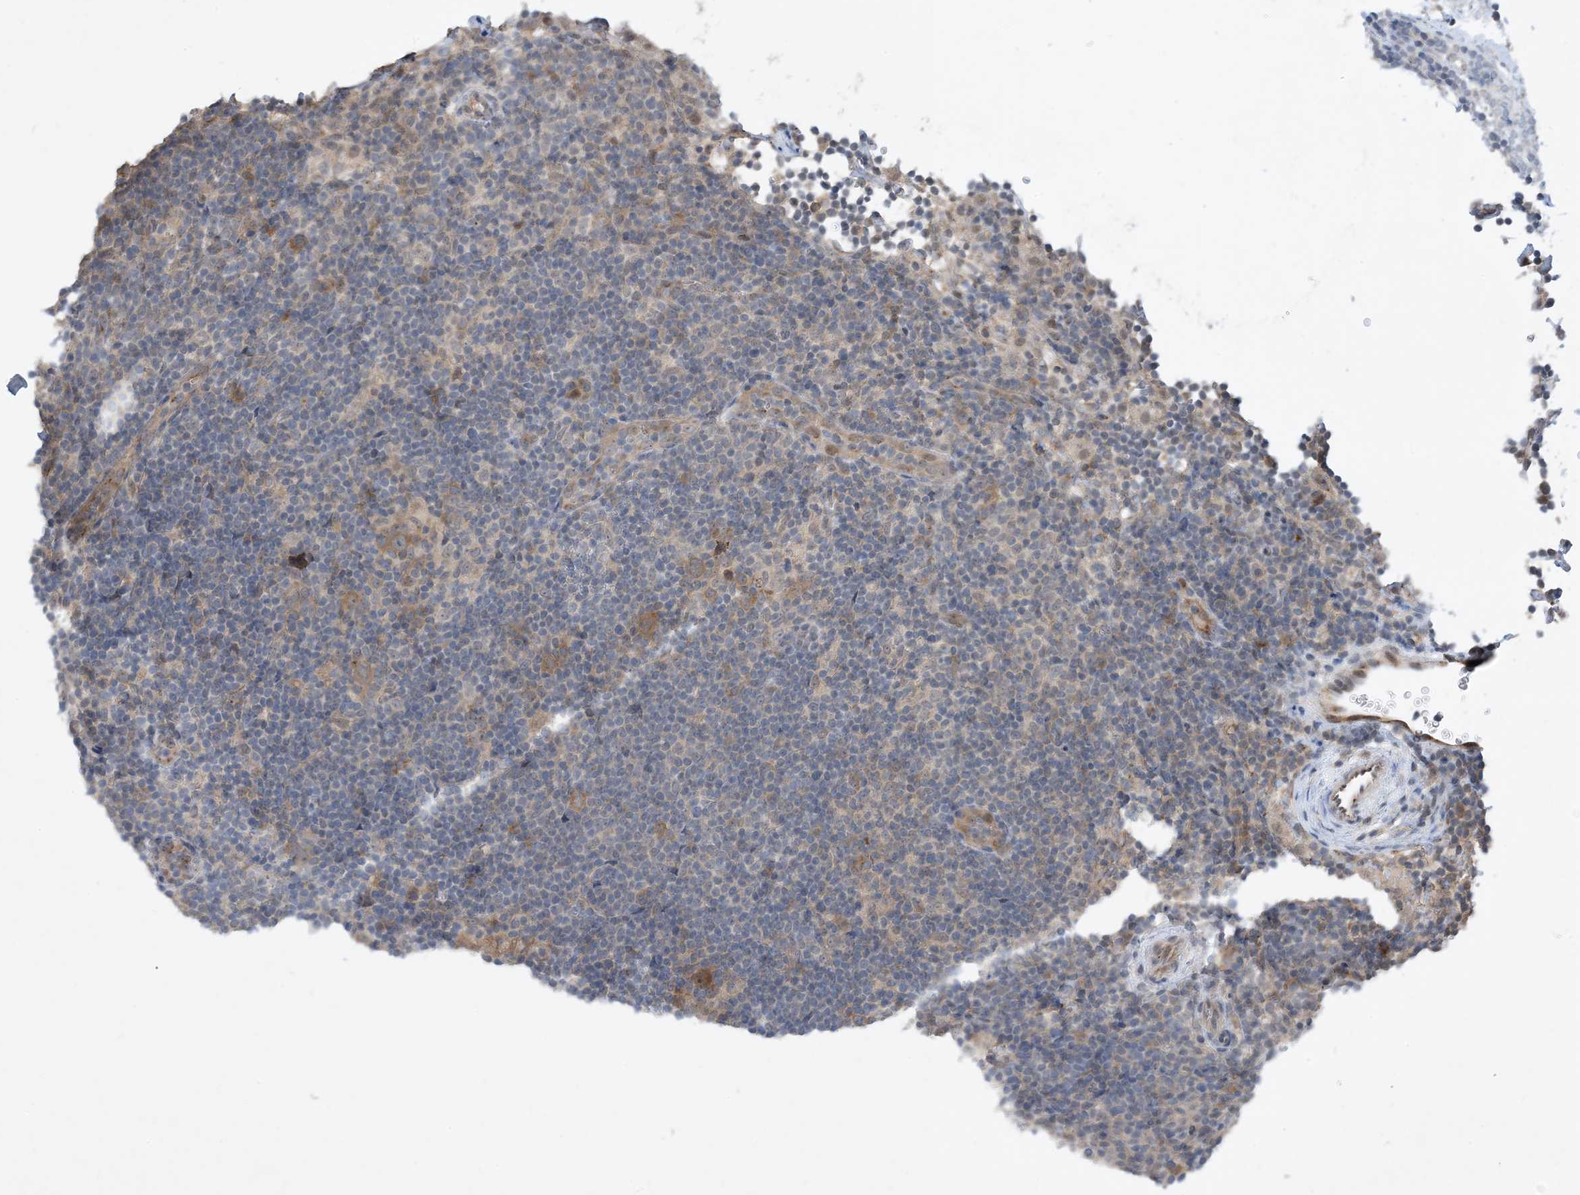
{"staining": {"intensity": "moderate", "quantity": ">75%", "location": "cytoplasmic/membranous"}, "tissue": "lymphoma", "cell_type": "Tumor cells", "image_type": "cancer", "snomed": [{"axis": "morphology", "description": "Hodgkin's disease, NOS"}, {"axis": "topography", "description": "Lymph node"}], "caption": "Hodgkin's disease stained with IHC reveals moderate cytoplasmic/membranous expression in about >75% of tumor cells. (brown staining indicates protein expression, while blue staining denotes nuclei).", "gene": "TINAG", "patient": {"sex": "female", "age": 57}}